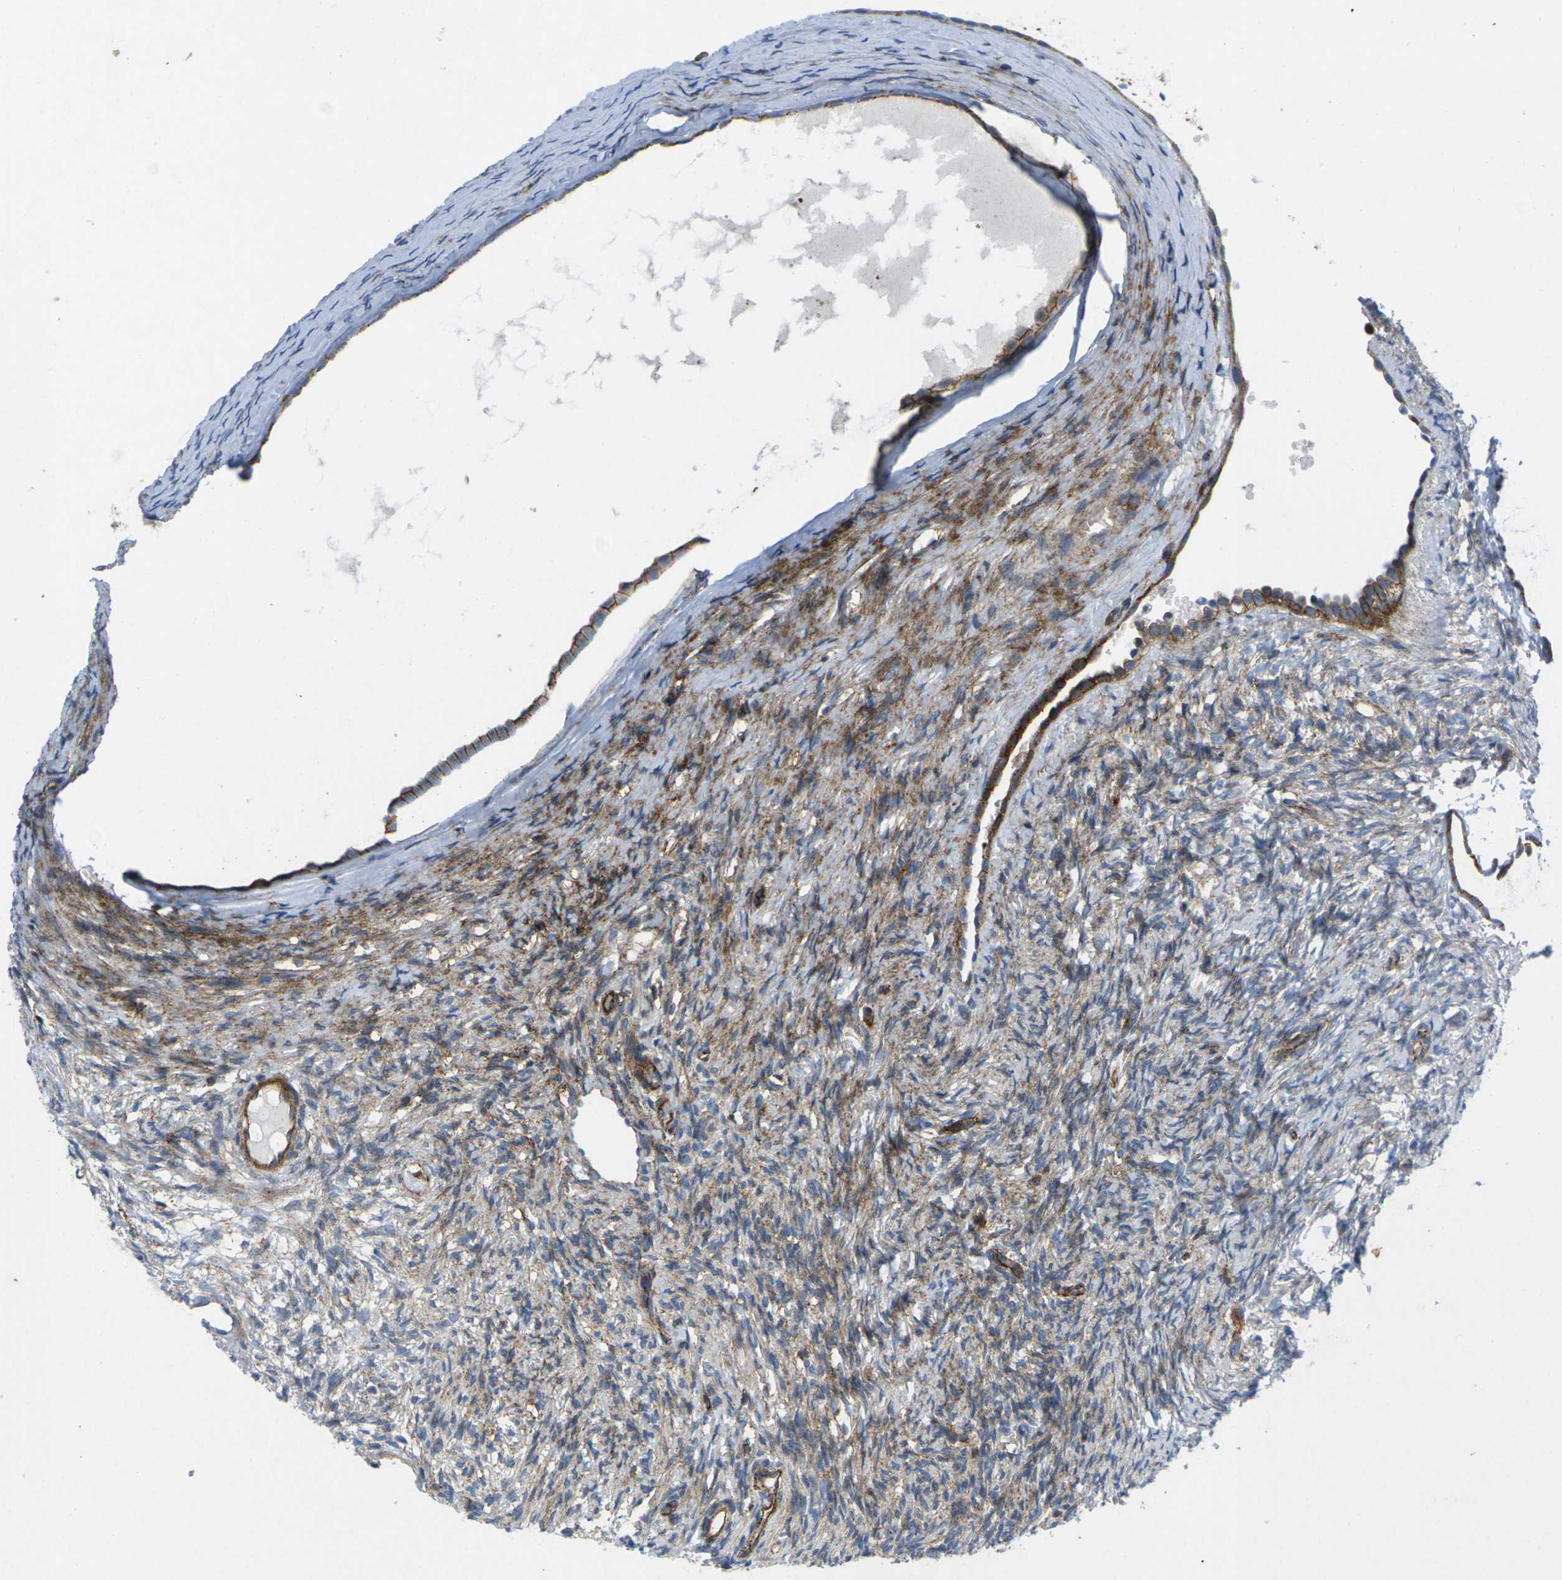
{"staining": {"intensity": "moderate", "quantity": "25%-75%", "location": "cytoplasmic/membranous"}, "tissue": "ovary", "cell_type": "Ovarian stroma cells", "image_type": "normal", "snomed": [{"axis": "morphology", "description": "Normal tissue, NOS"}, {"axis": "topography", "description": "Ovary"}], "caption": "Immunohistochemistry staining of normal ovary, which reveals medium levels of moderate cytoplasmic/membranous positivity in about 25%-75% of ovarian stroma cells indicating moderate cytoplasmic/membranous protein staining. The staining was performed using DAB (3,3'-diaminobenzidine) (brown) for protein detection and nuclei were counterstained in hematoxylin (blue).", "gene": "IQGAP1", "patient": {"sex": "female", "age": 33}}